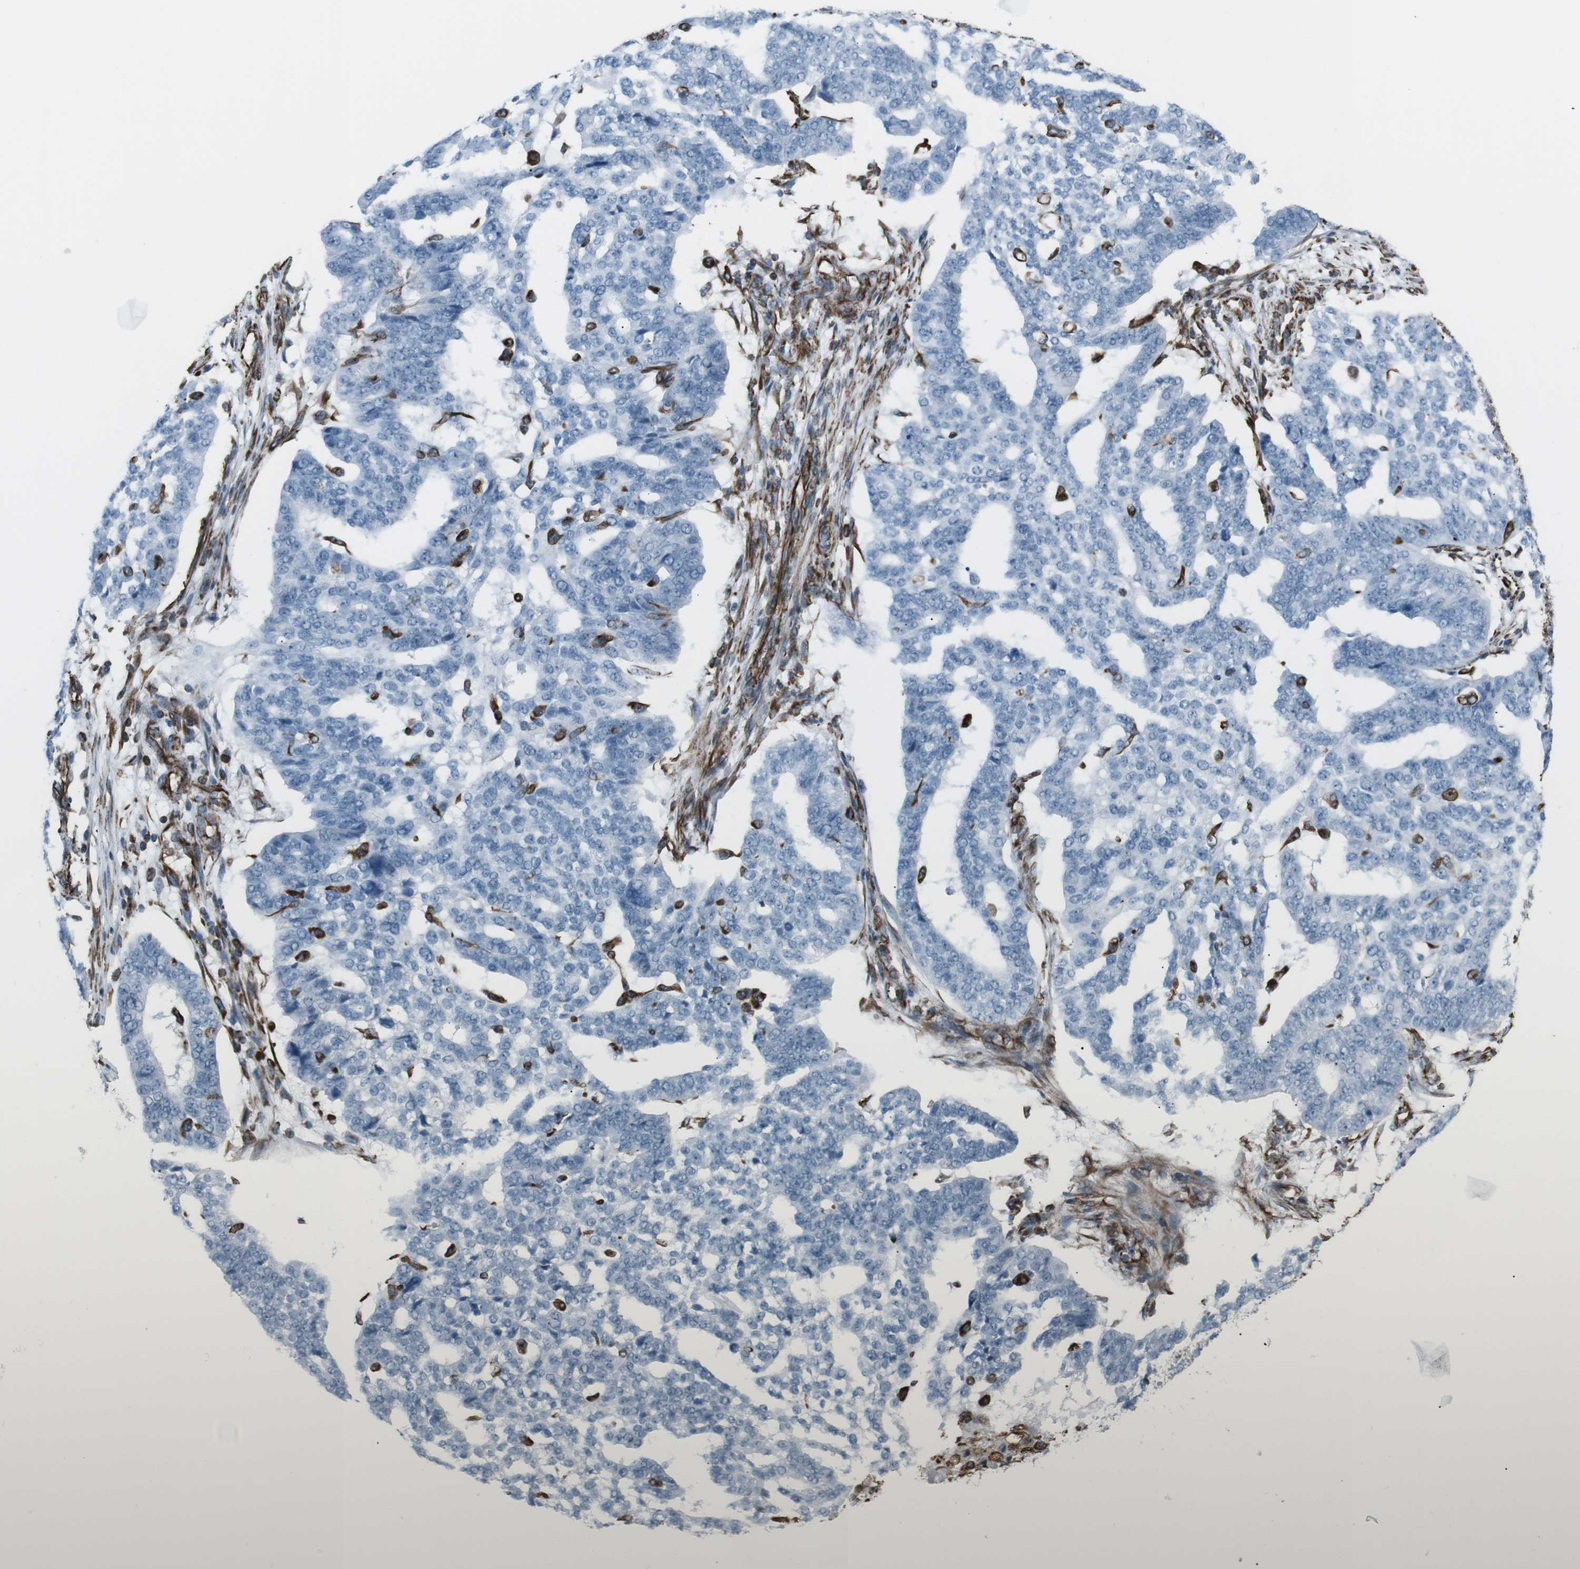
{"staining": {"intensity": "negative", "quantity": "none", "location": "none"}, "tissue": "ovarian cancer", "cell_type": "Tumor cells", "image_type": "cancer", "snomed": [{"axis": "morphology", "description": "Cystadenocarcinoma, serous, NOS"}, {"axis": "topography", "description": "Ovary"}], "caption": "This is a photomicrograph of immunohistochemistry (IHC) staining of ovarian cancer, which shows no positivity in tumor cells.", "gene": "ZDHHC6", "patient": {"sex": "female", "age": 59}}